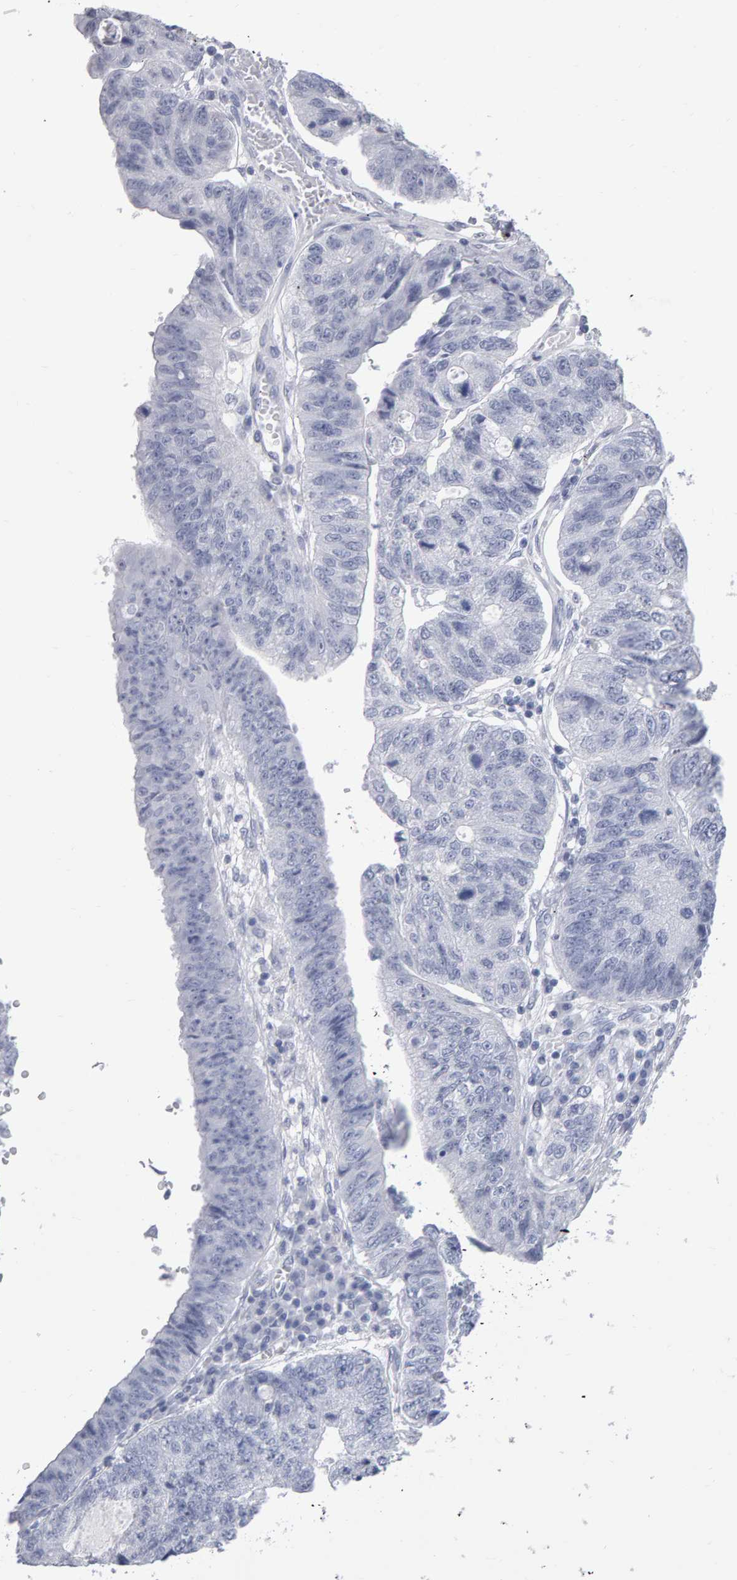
{"staining": {"intensity": "negative", "quantity": "none", "location": "none"}, "tissue": "stomach cancer", "cell_type": "Tumor cells", "image_type": "cancer", "snomed": [{"axis": "morphology", "description": "Adenocarcinoma, NOS"}, {"axis": "topography", "description": "Stomach"}], "caption": "IHC photomicrograph of neoplastic tissue: adenocarcinoma (stomach) stained with DAB displays no significant protein positivity in tumor cells.", "gene": "NCDN", "patient": {"sex": "male", "age": 59}}